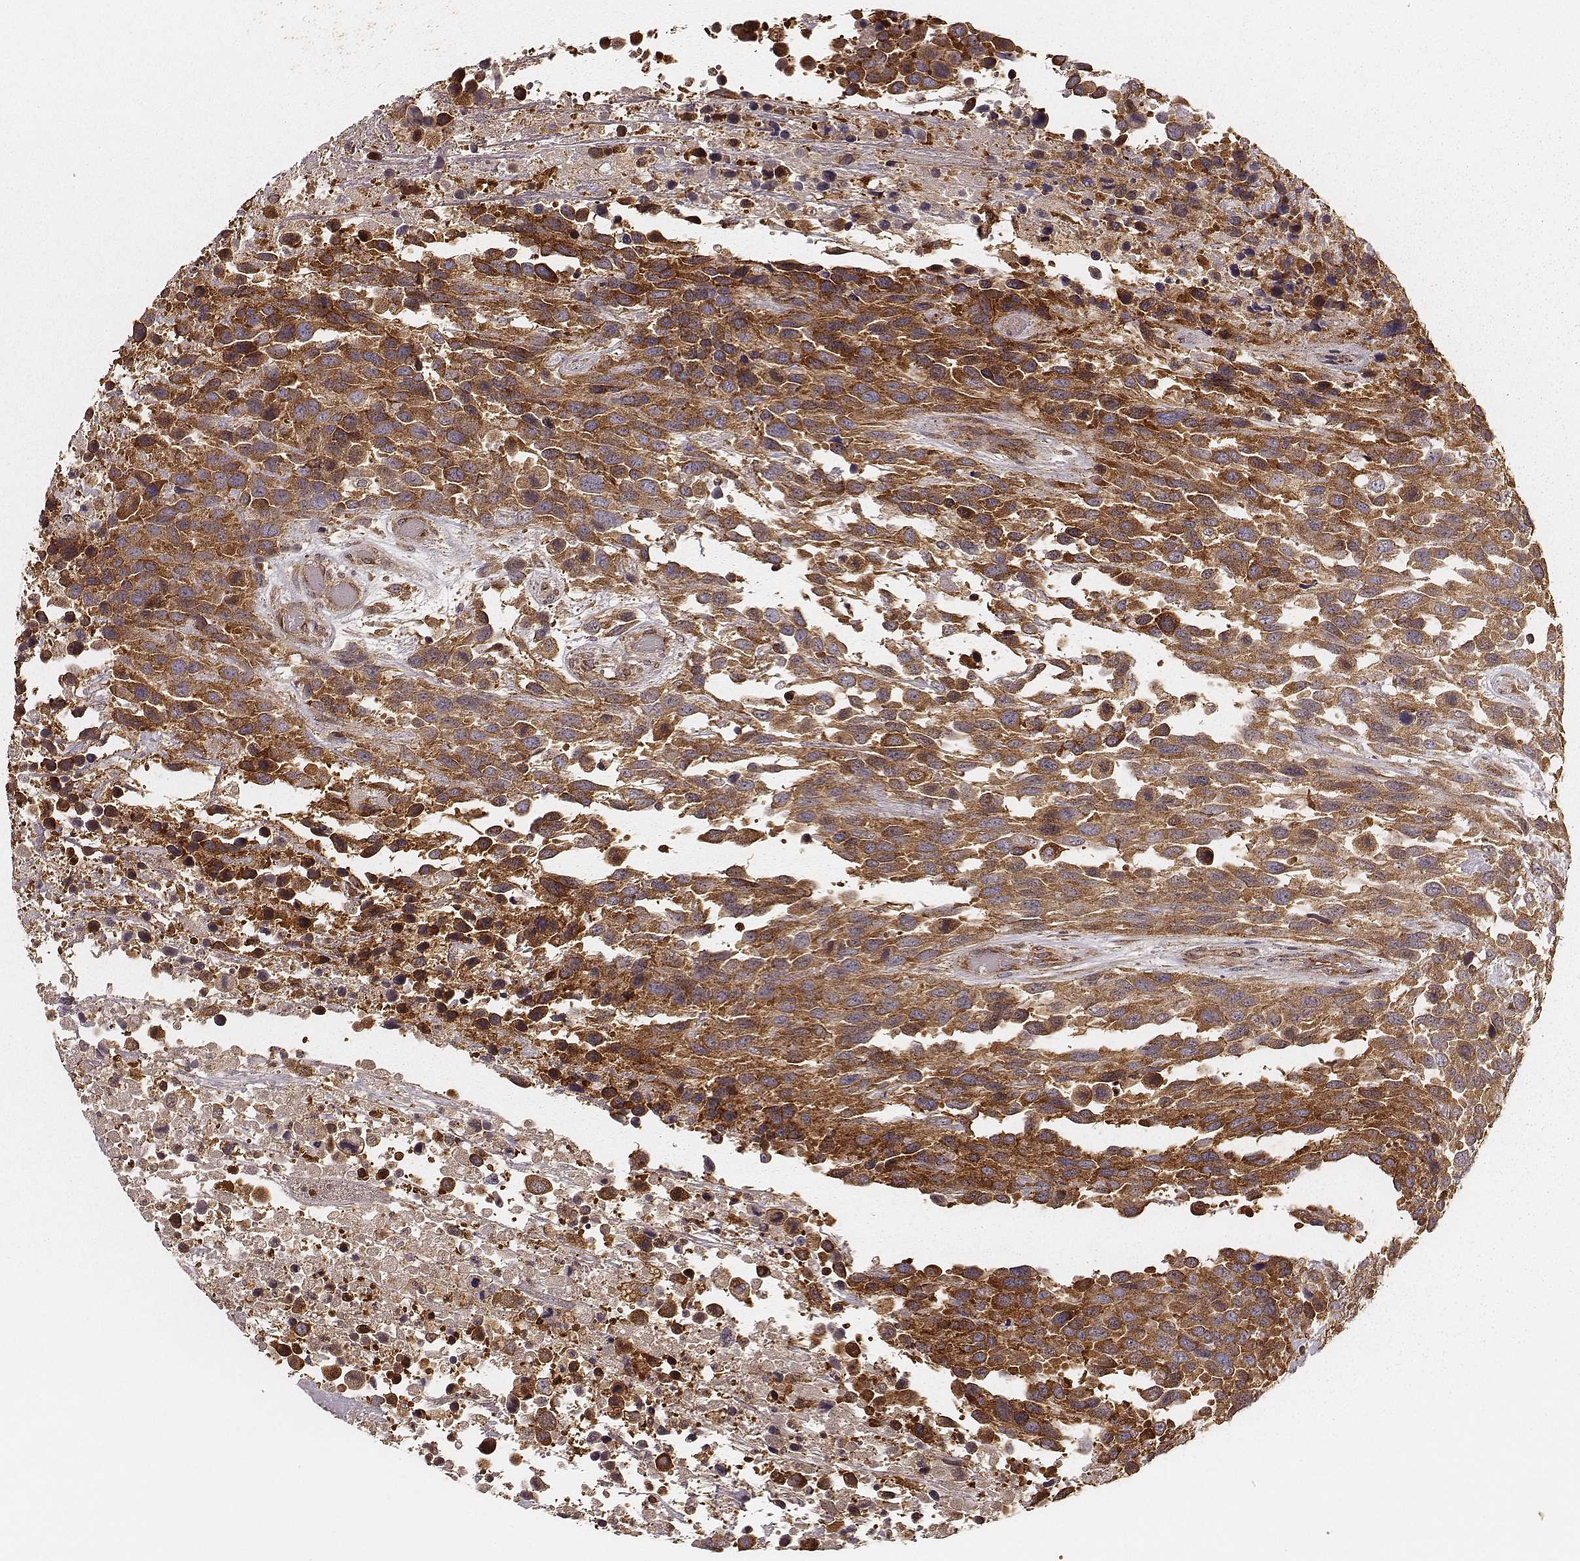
{"staining": {"intensity": "strong", "quantity": ">75%", "location": "cytoplasmic/membranous"}, "tissue": "urothelial cancer", "cell_type": "Tumor cells", "image_type": "cancer", "snomed": [{"axis": "morphology", "description": "Urothelial carcinoma, High grade"}, {"axis": "topography", "description": "Urinary bladder"}], "caption": "High-grade urothelial carcinoma stained with a protein marker displays strong staining in tumor cells.", "gene": "CARS1", "patient": {"sex": "female", "age": 70}}